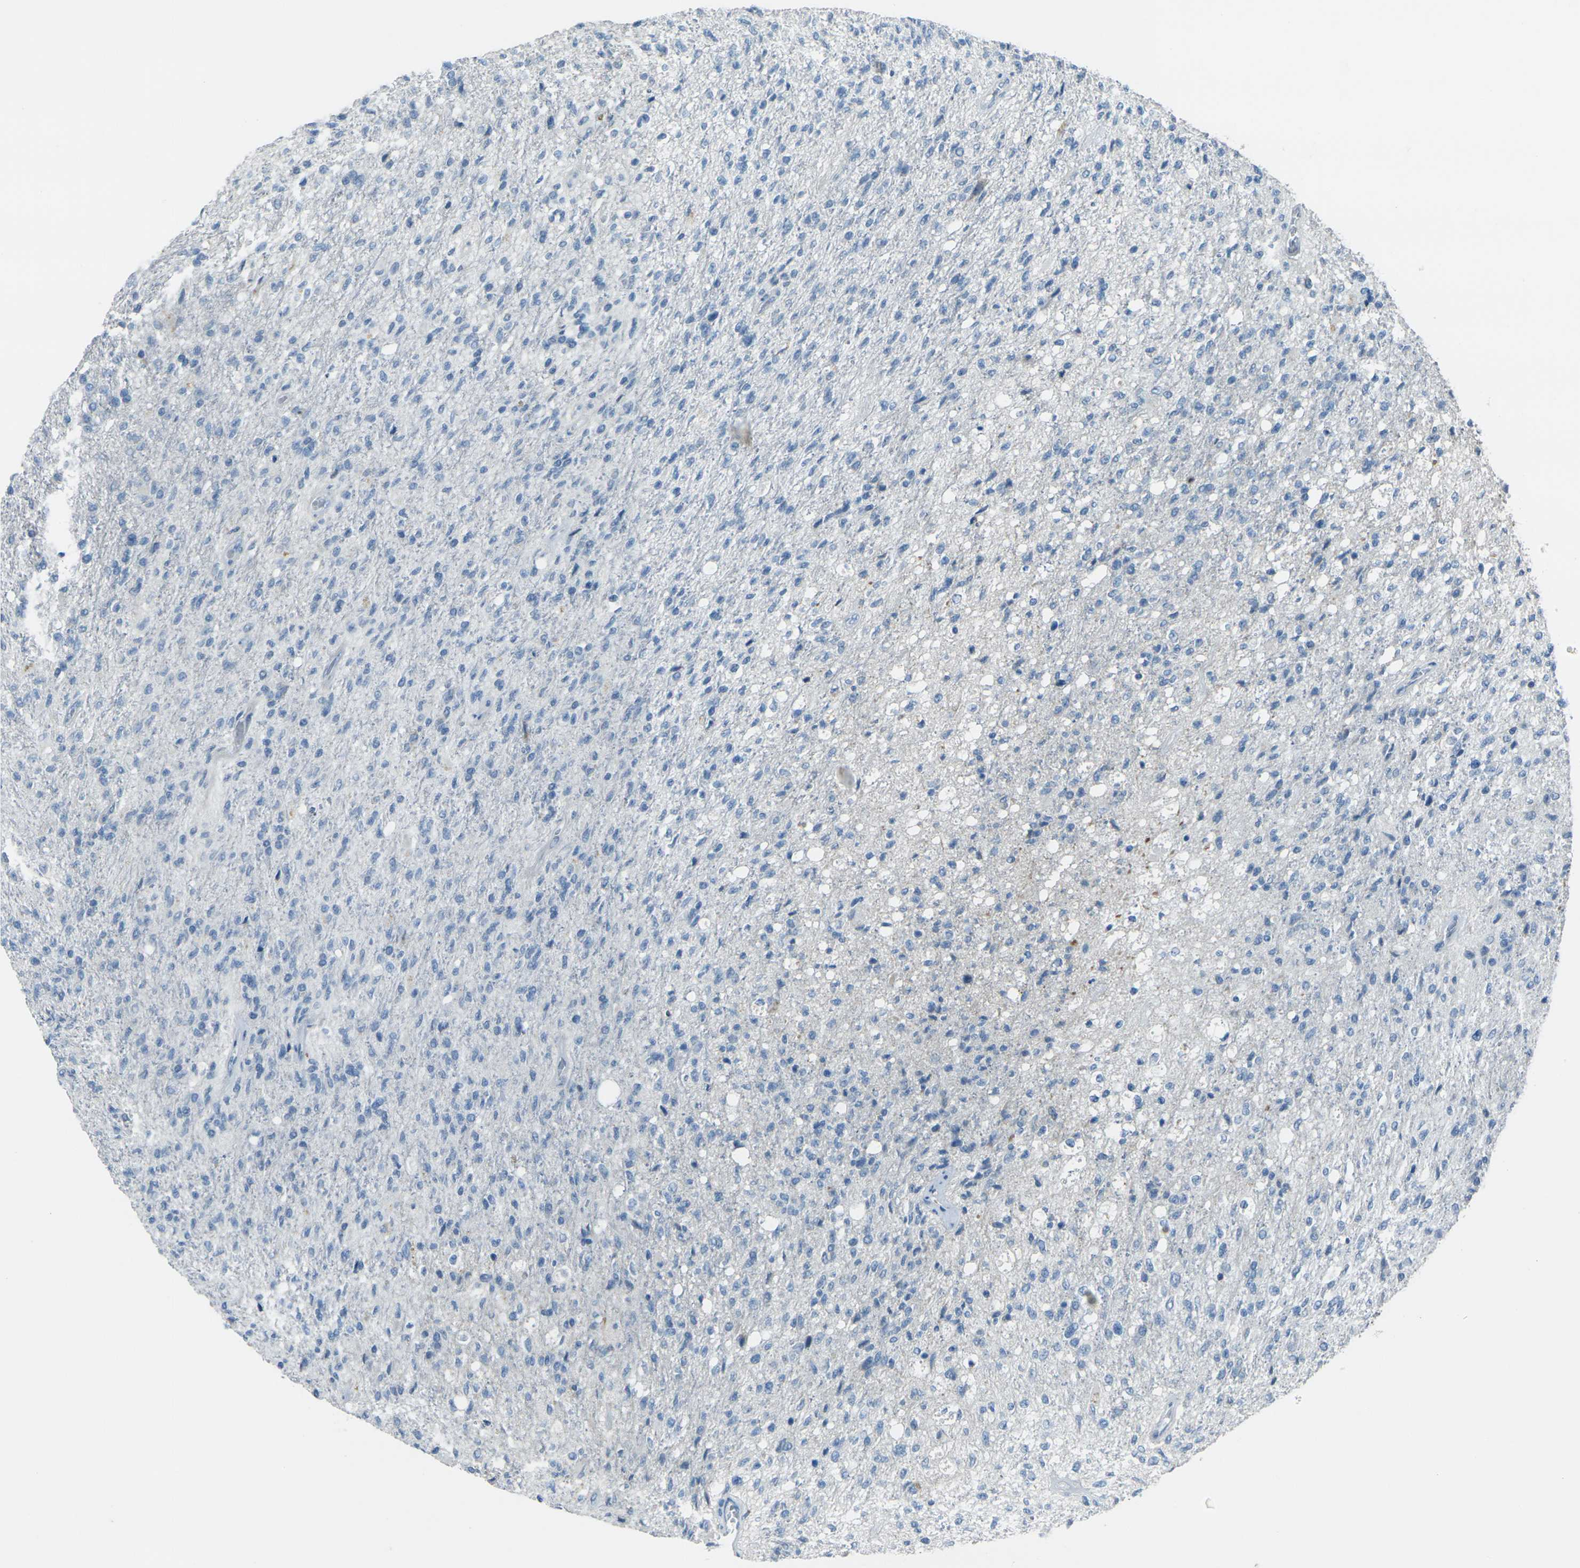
{"staining": {"intensity": "negative", "quantity": "none", "location": "none"}, "tissue": "glioma", "cell_type": "Tumor cells", "image_type": "cancer", "snomed": [{"axis": "morphology", "description": "Normal tissue, NOS"}, {"axis": "morphology", "description": "Glioma, malignant, High grade"}, {"axis": "topography", "description": "Cerebral cortex"}], "caption": "Micrograph shows no protein positivity in tumor cells of malignant glioma (high-grade) tissue.", "gene": "ANKRD46", "patient": {"sex": "male", "age": 77}}